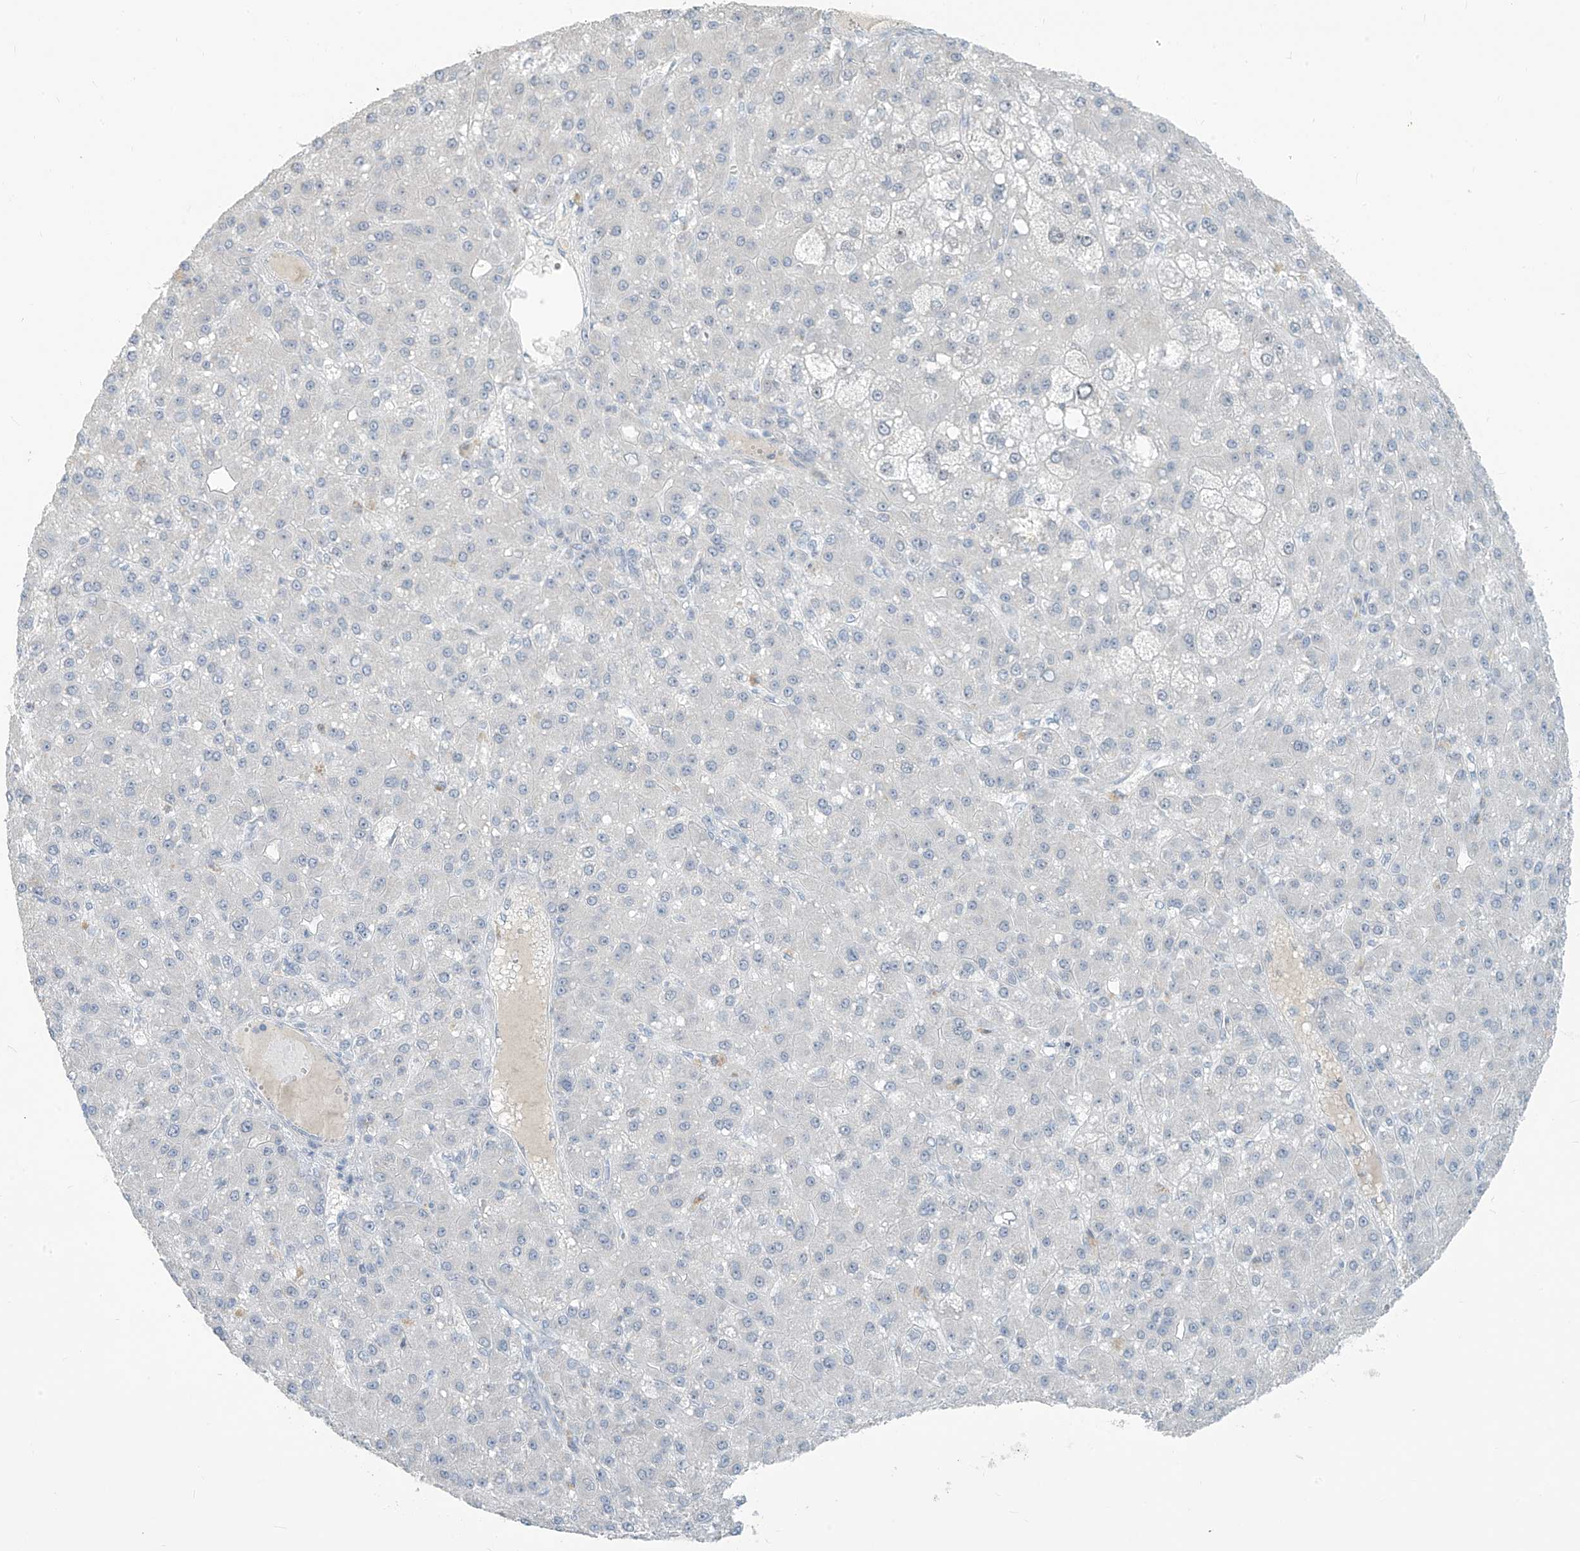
{"staining": {"intensity": "negative", "quantity": "none", "location": "none"}, "tissue": "liver cancer", "cell_type": "Tumor cells", "image_type": "cancer", "snomed": [{"axis": "morphology", "description": "Carcinoma, Hepatocellular, NOS"}, {"axis": "topography", "description": "Liver"}], "caption": "Liver cancer stained for a protein using immunohistochemistry demonstrates no staining tumor cells.", "gene": "METAP1D", "patient": {"sex": "male", "age": 67}}